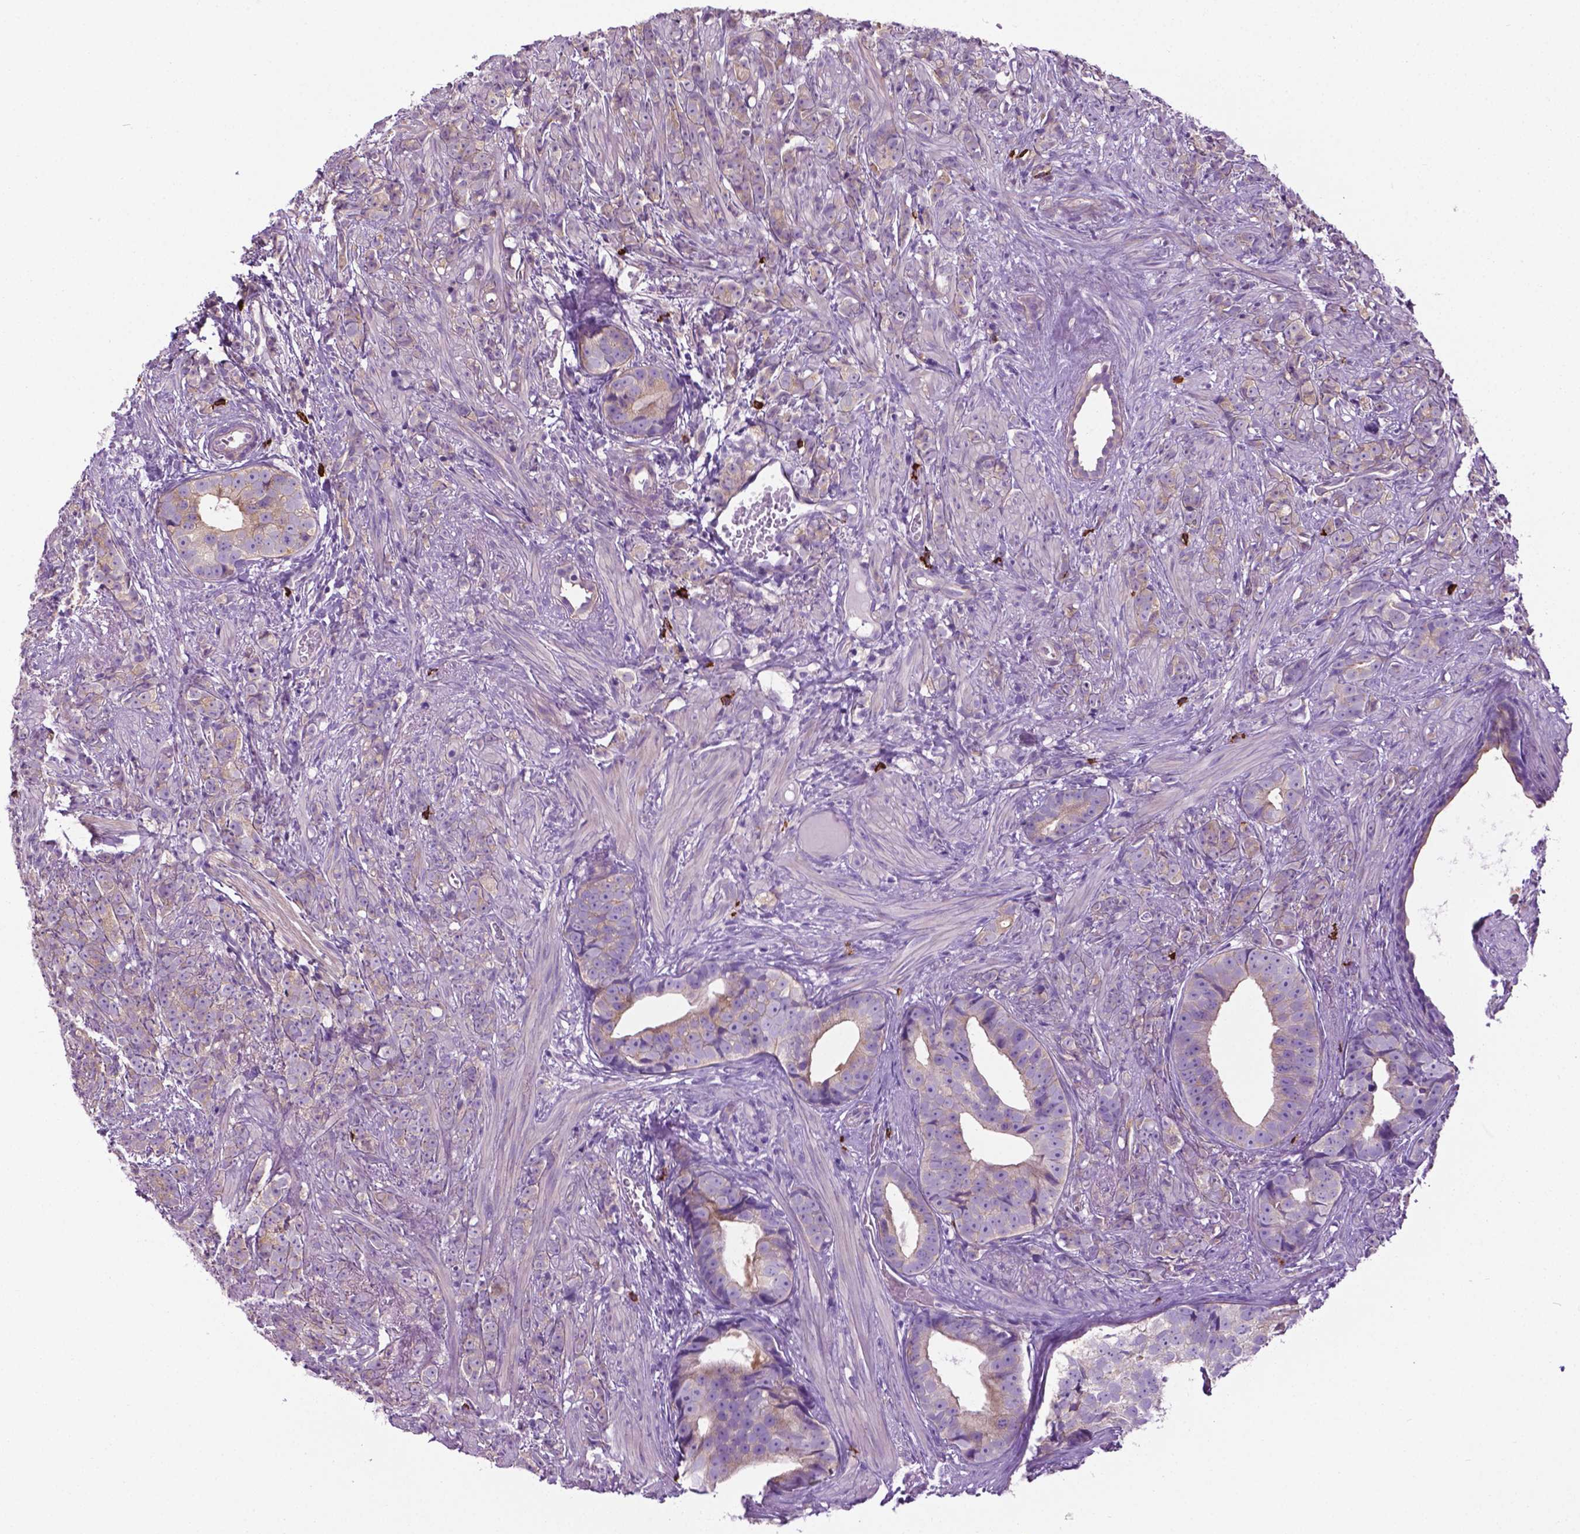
{"staining": {"intensity": "weak", "quantity": "25%-75%", "location": "cytoplasmic/membranous"}, "tissue": "prostate cancer", "cell_type": "Tumor cells", "image_type": "cancer", "snomed": [{"axis": "morphology", "description": "Adenocarcinoma, High grade"}, {"axis": "topography", "description": "Prostate"}], "caption": "Immunohistochemical staining of prostate adenocarcinoma (high-grade) displays weak cytoplasmic/membranous protein positivity in approximately 25%-75% of tumor cells.", "gene": "SPECC1L", "patient": {"sex": "male", "age": 81}}